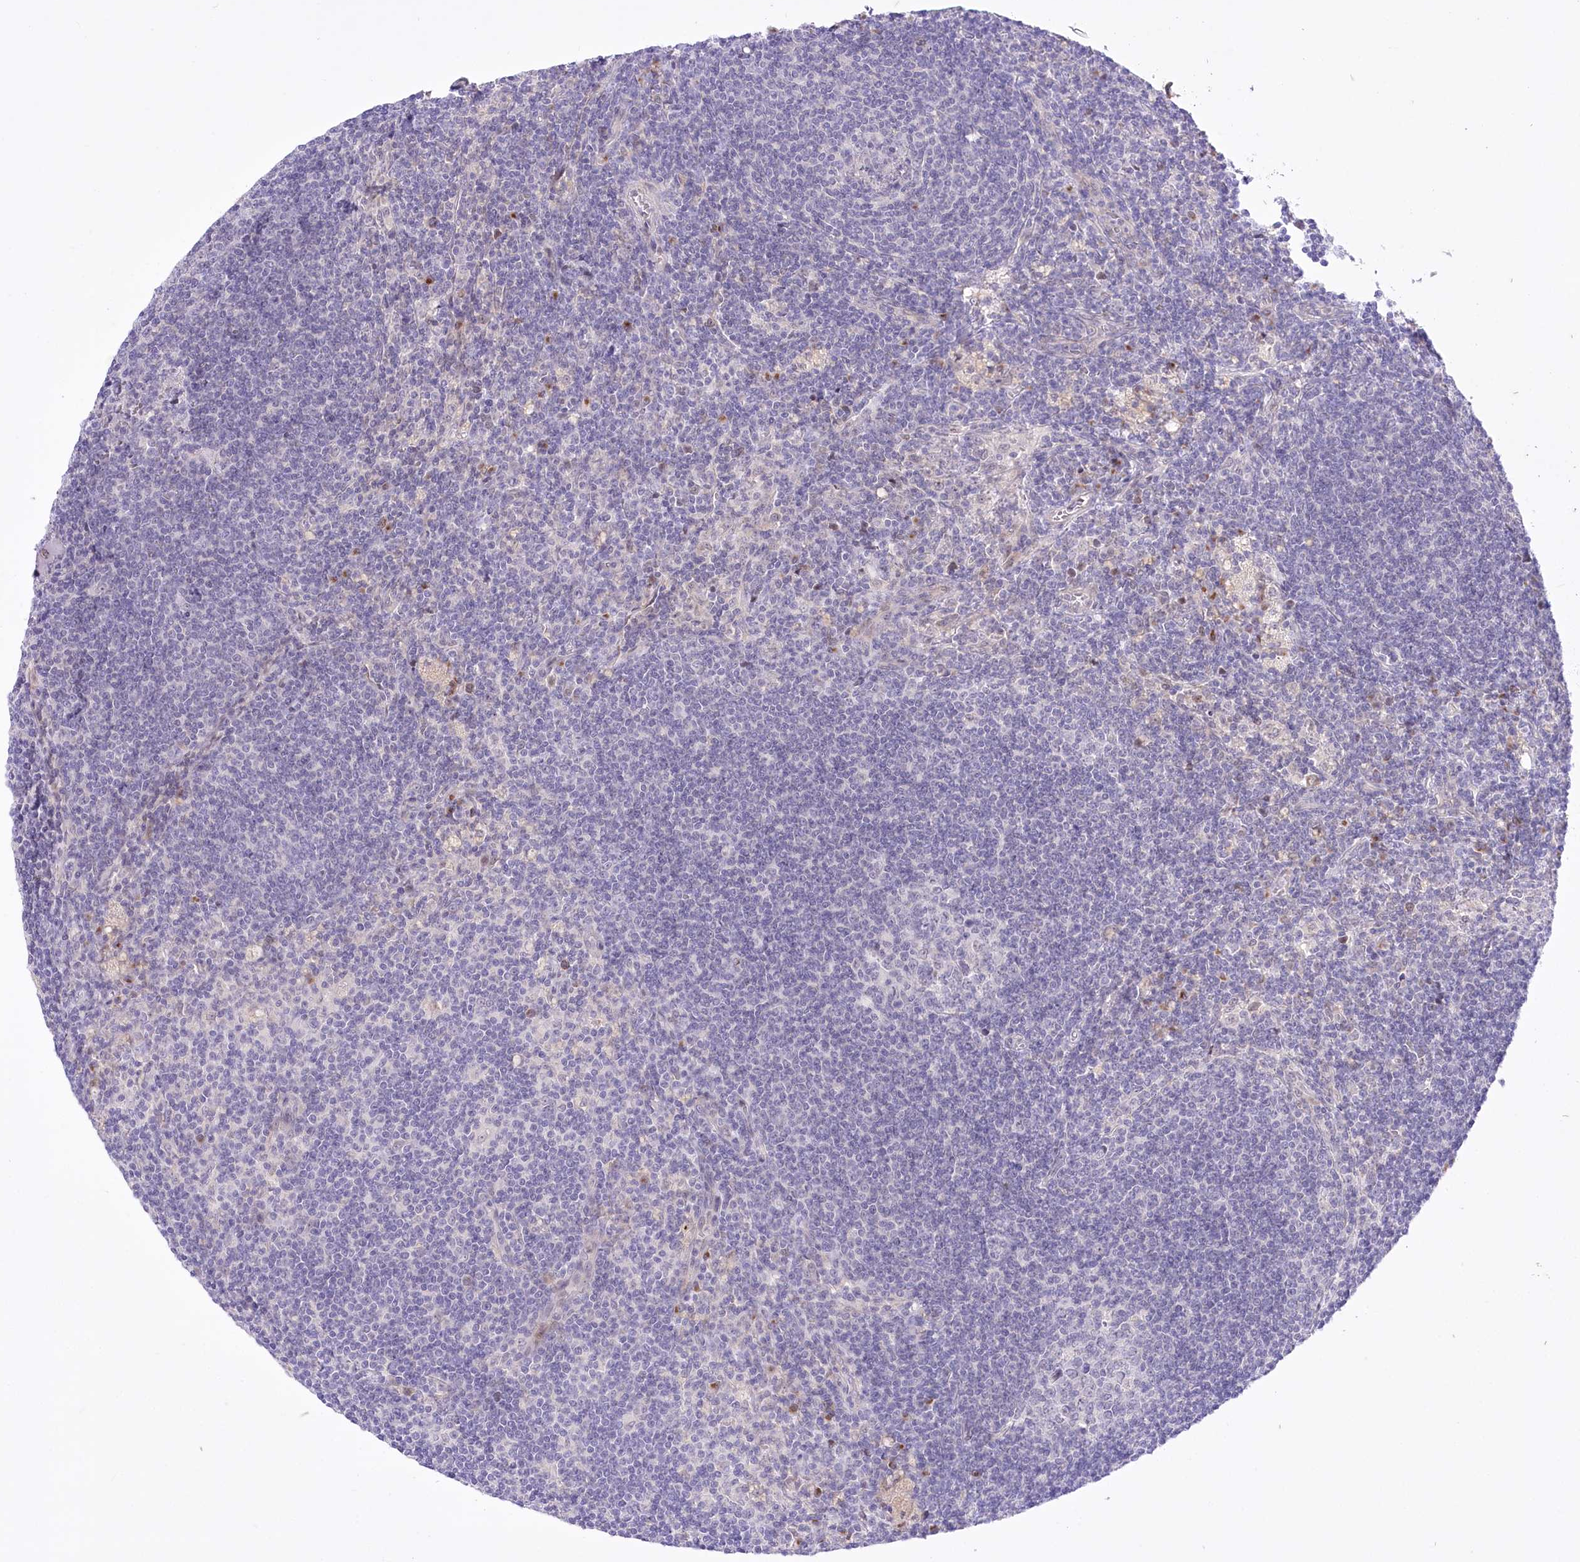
{"staining": {"intensity": "negative", "quantity": "none", "location": "none"}, "tissue": "lymph node", "cell_type": "Germinal center cells", "image_type": "normal", "snomed": [{"axis": "morphology", "description": "Normal tissue, NOS"}, {"axis": "topography", "description": "Lymph node"}], "caption": "High magnification brightfield microscopy of unremarkable lymph node stained with DAB (brown) and counterstained with hematoxylin (blue): germinal center cells show no significant positivity. (Immunohistochemistry, brightfield microscopy, high magnification).", "gene": "BEND7", "patient": {"sex": "male", "age": 69}}